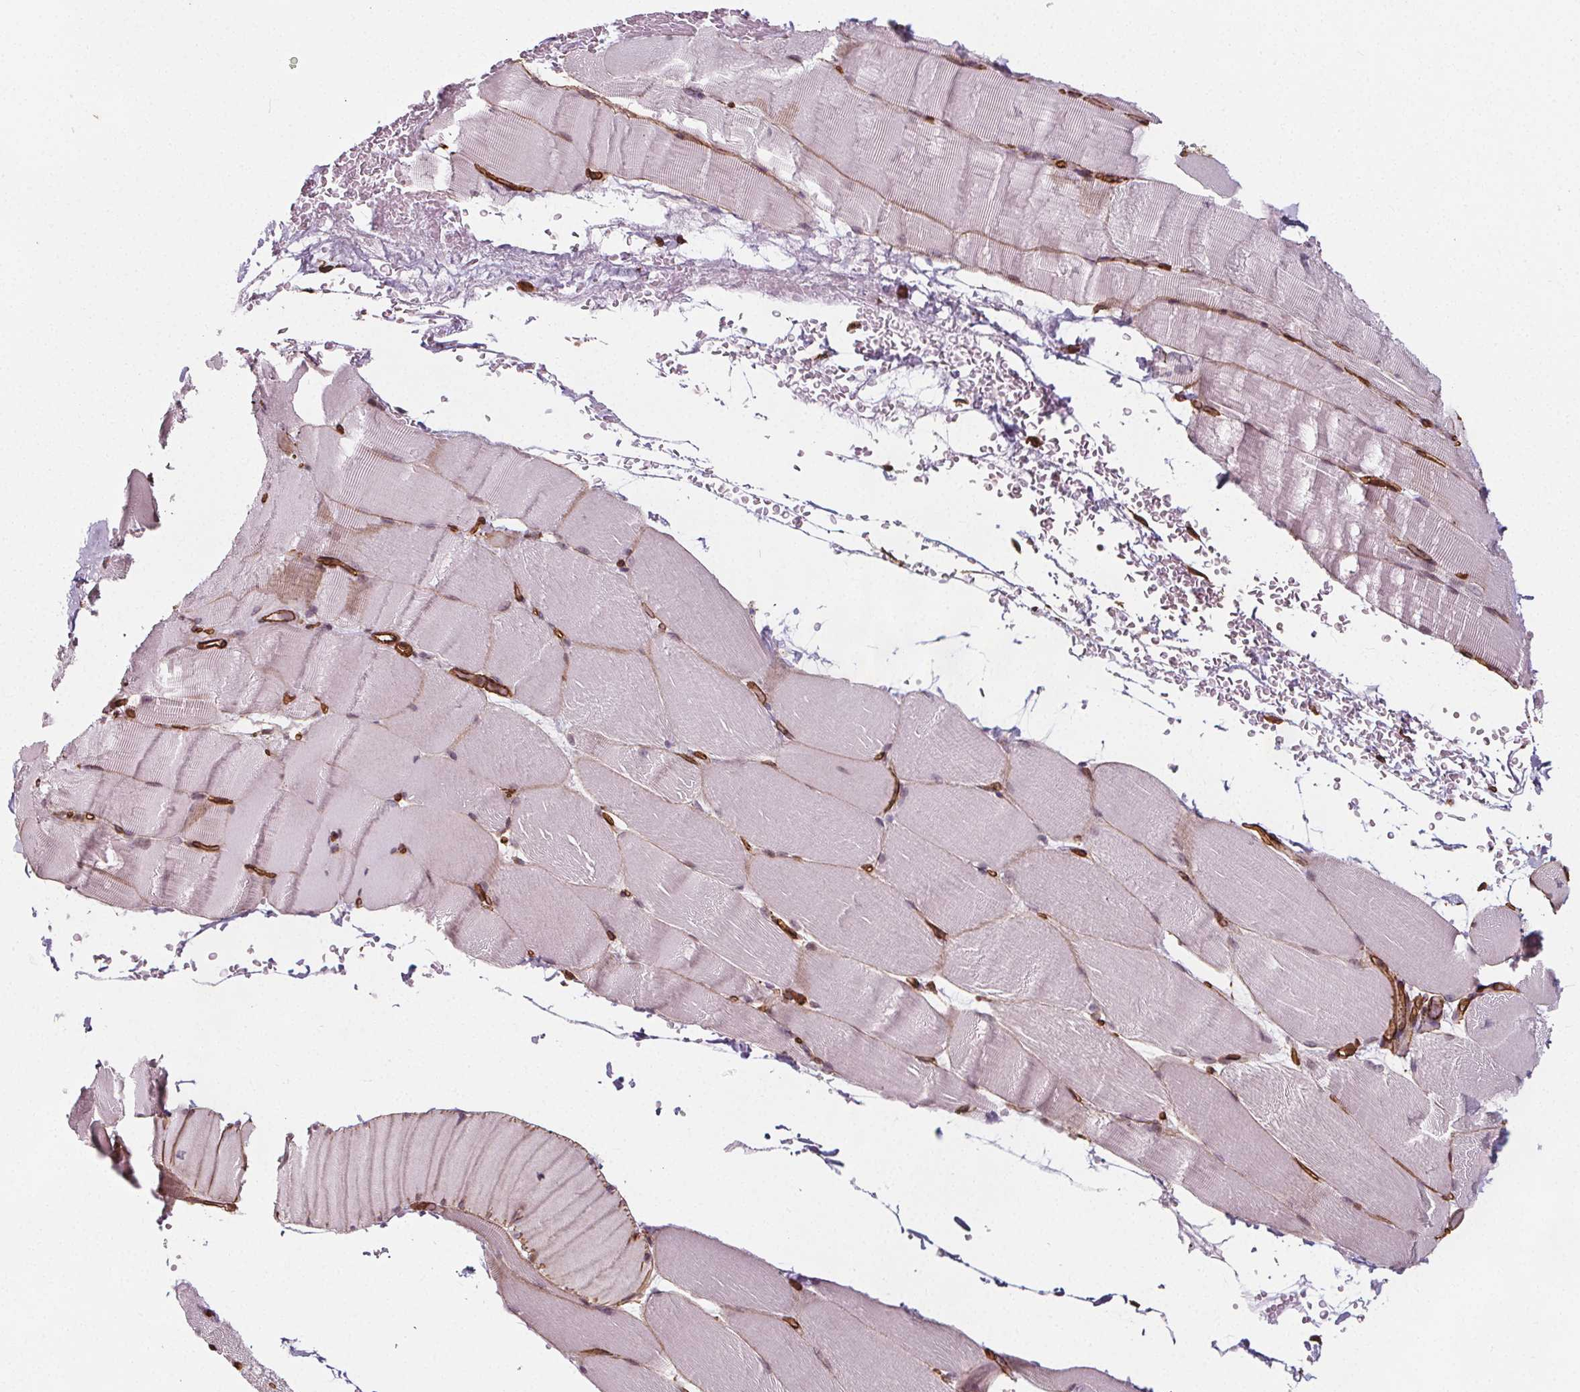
{"staining": {"intensity": "negative", "quantity": "none", "location": "none"}, "tissue": "skeletal muscle", "cell_type": "Myocytes", "image_type": "normal", "snomed": [{"axis": "morphology", "description": "Normal tissue, NOS"}, {"axis": "topography", "description": "Skeletal muscle"}], "caption": "The immunohistochemistry histopathology image has no significant expression in myocytes of skeletal muscle. (Stains: DAB immunohistochemistry with hematoxylin counter stain, Microscopy: brightfield microscopy at high magnification).", "gene": "HAS1", "patient": {"sex": "female", "age": 37}}